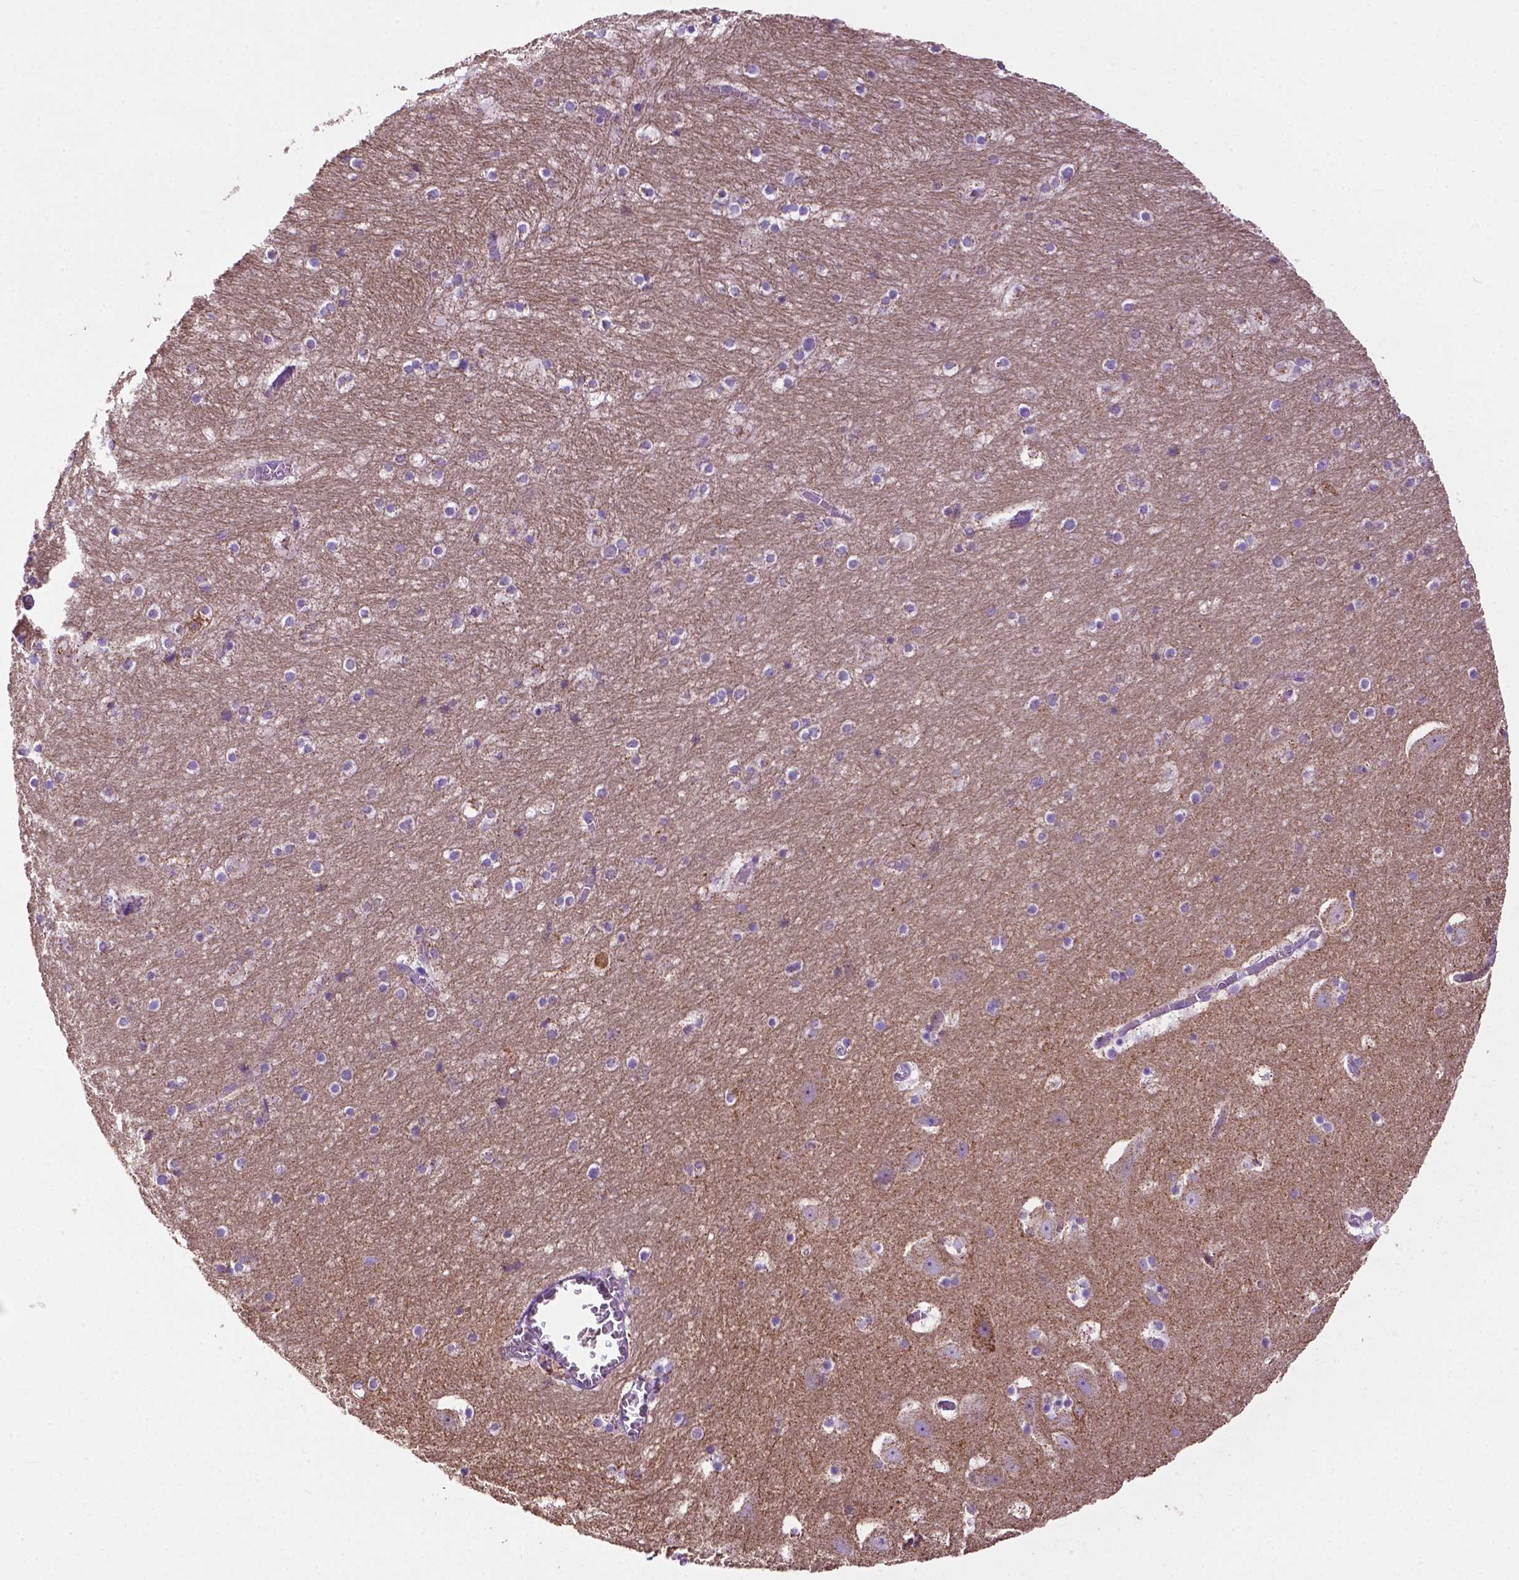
{"staining": {"intensity": "moderate", "quantity": "<25%", "location": "cytoplasmic/membranous"}, "tissue": "hippocampus", "cell_type": "Glial cells", "image_type": "normal", "snomed": [{"axis": "morphology", "description": "Normal tissue, NOS"}, {"axis": "topography", "description": "Hippocampus"}], "caption": "Immunohistochemistry (IHC) (DAB) staining of normal hippocampus shows moderate cytoplasmic/membranous protein staining in approximately <25% of glial cells. The protein of interest is stained brown, and the nuclei are stained in blue (DAB IHC with brightfield microscopy, high magnification).", "gene": "PHYHIP", "patient": {"sex": "male", "age": 45}}